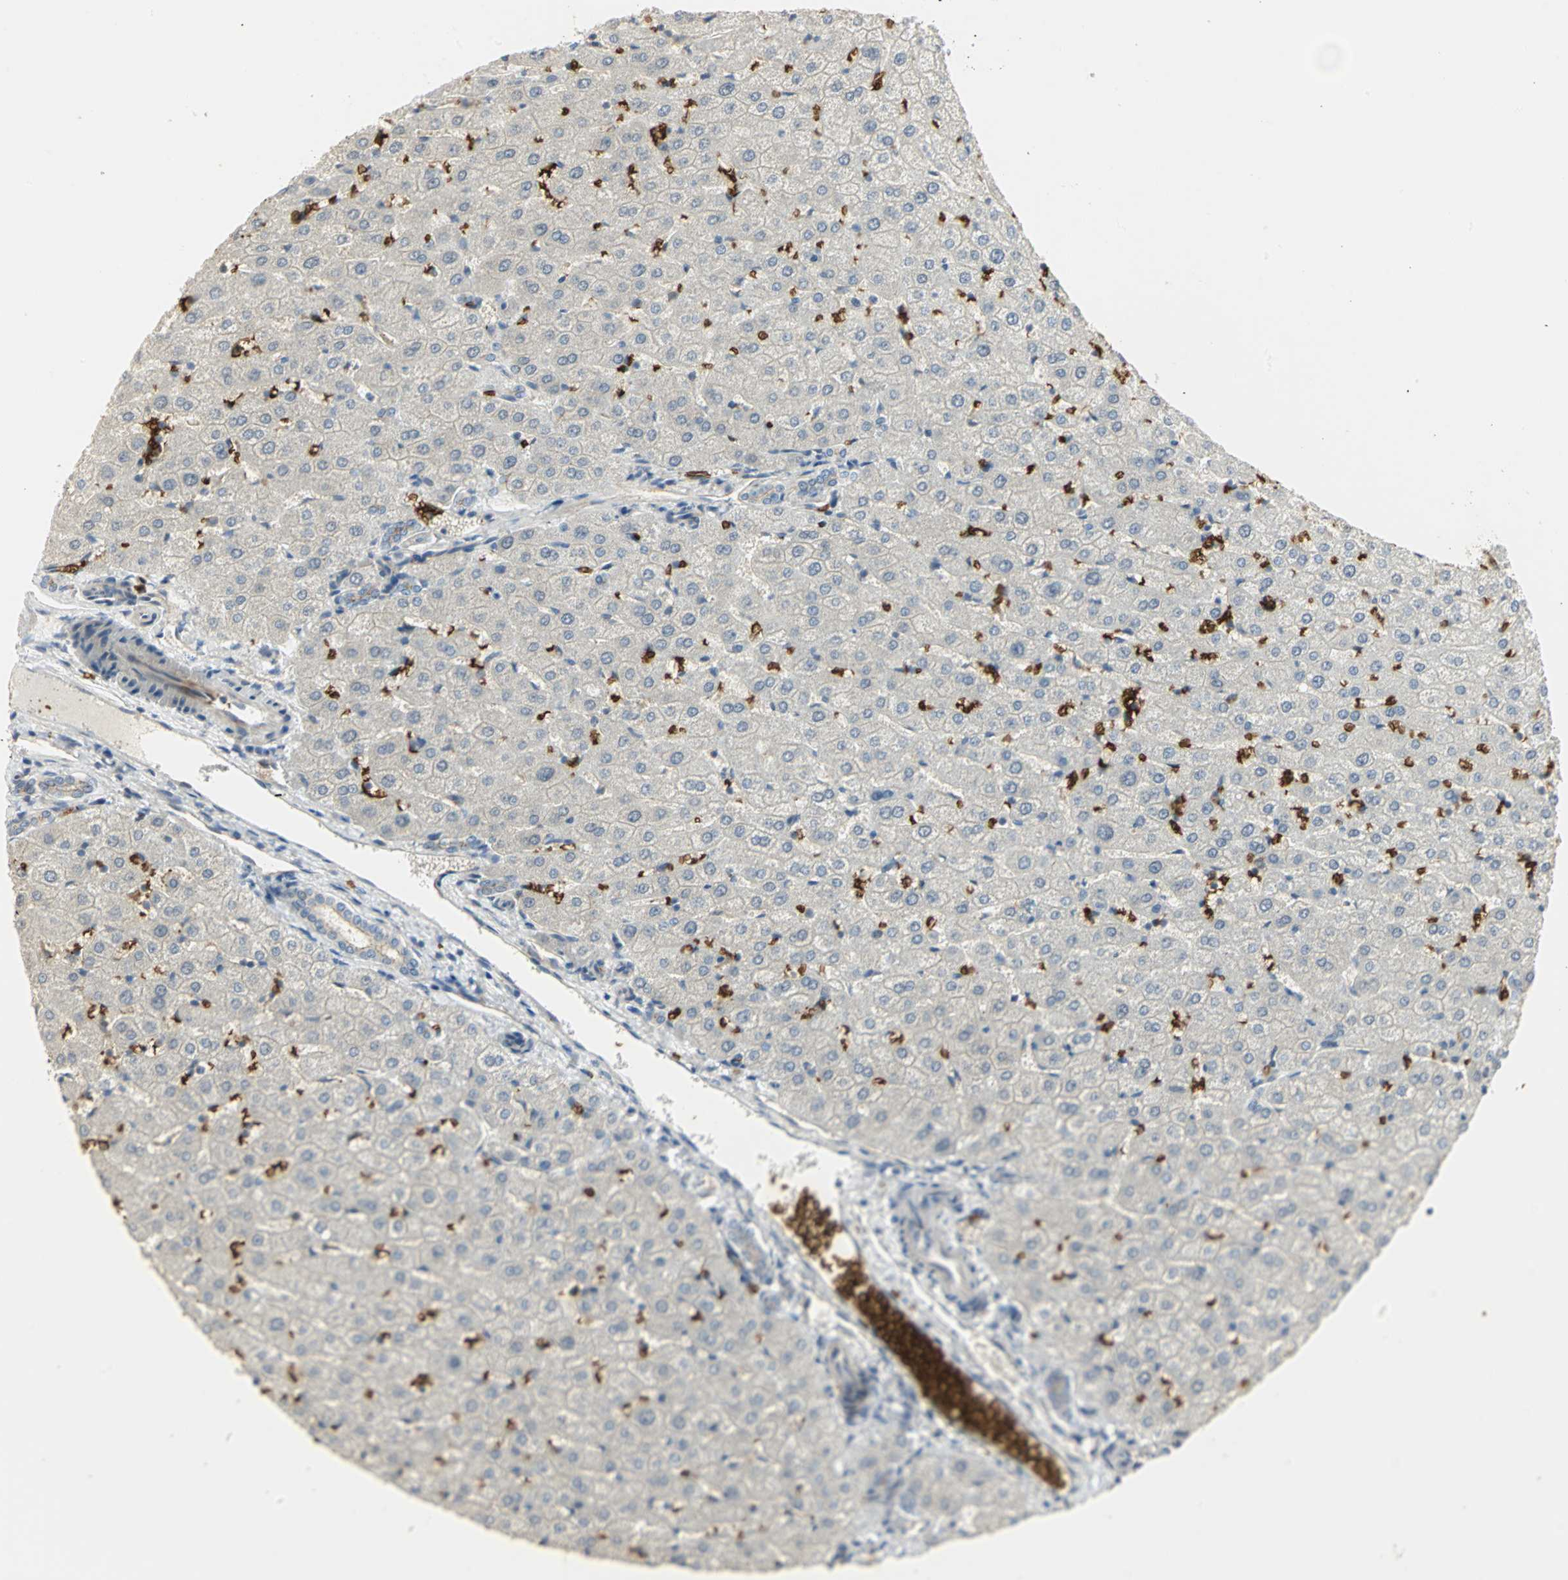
{"staining": {"intensity": "negative", "quantity": "none", "location": "none"}, "tissue": "liver", "cell_type": "Cholangiocytes", "image_type": "normal", "snomed": [{"axis": "morphology", "description": "Normal tissue, NOS"}, {"axis": "morphology", "description": "Fibrosis, NOS"}, {"axis": "topography", "description": "Liver"}], "caption": "DAB immunohistochemical staining of unremarkable liver reveals no significant positivity in cholangiocytes. The staining was performed using DAB (3,3'-diaminobenzidine) to visualize the protein expression in brown, while the nuclei were stained in blue with hematoxylin (Magnification: 20x).", "gene": "ANK1", "patient": {"sex": "female", "age": 29}}